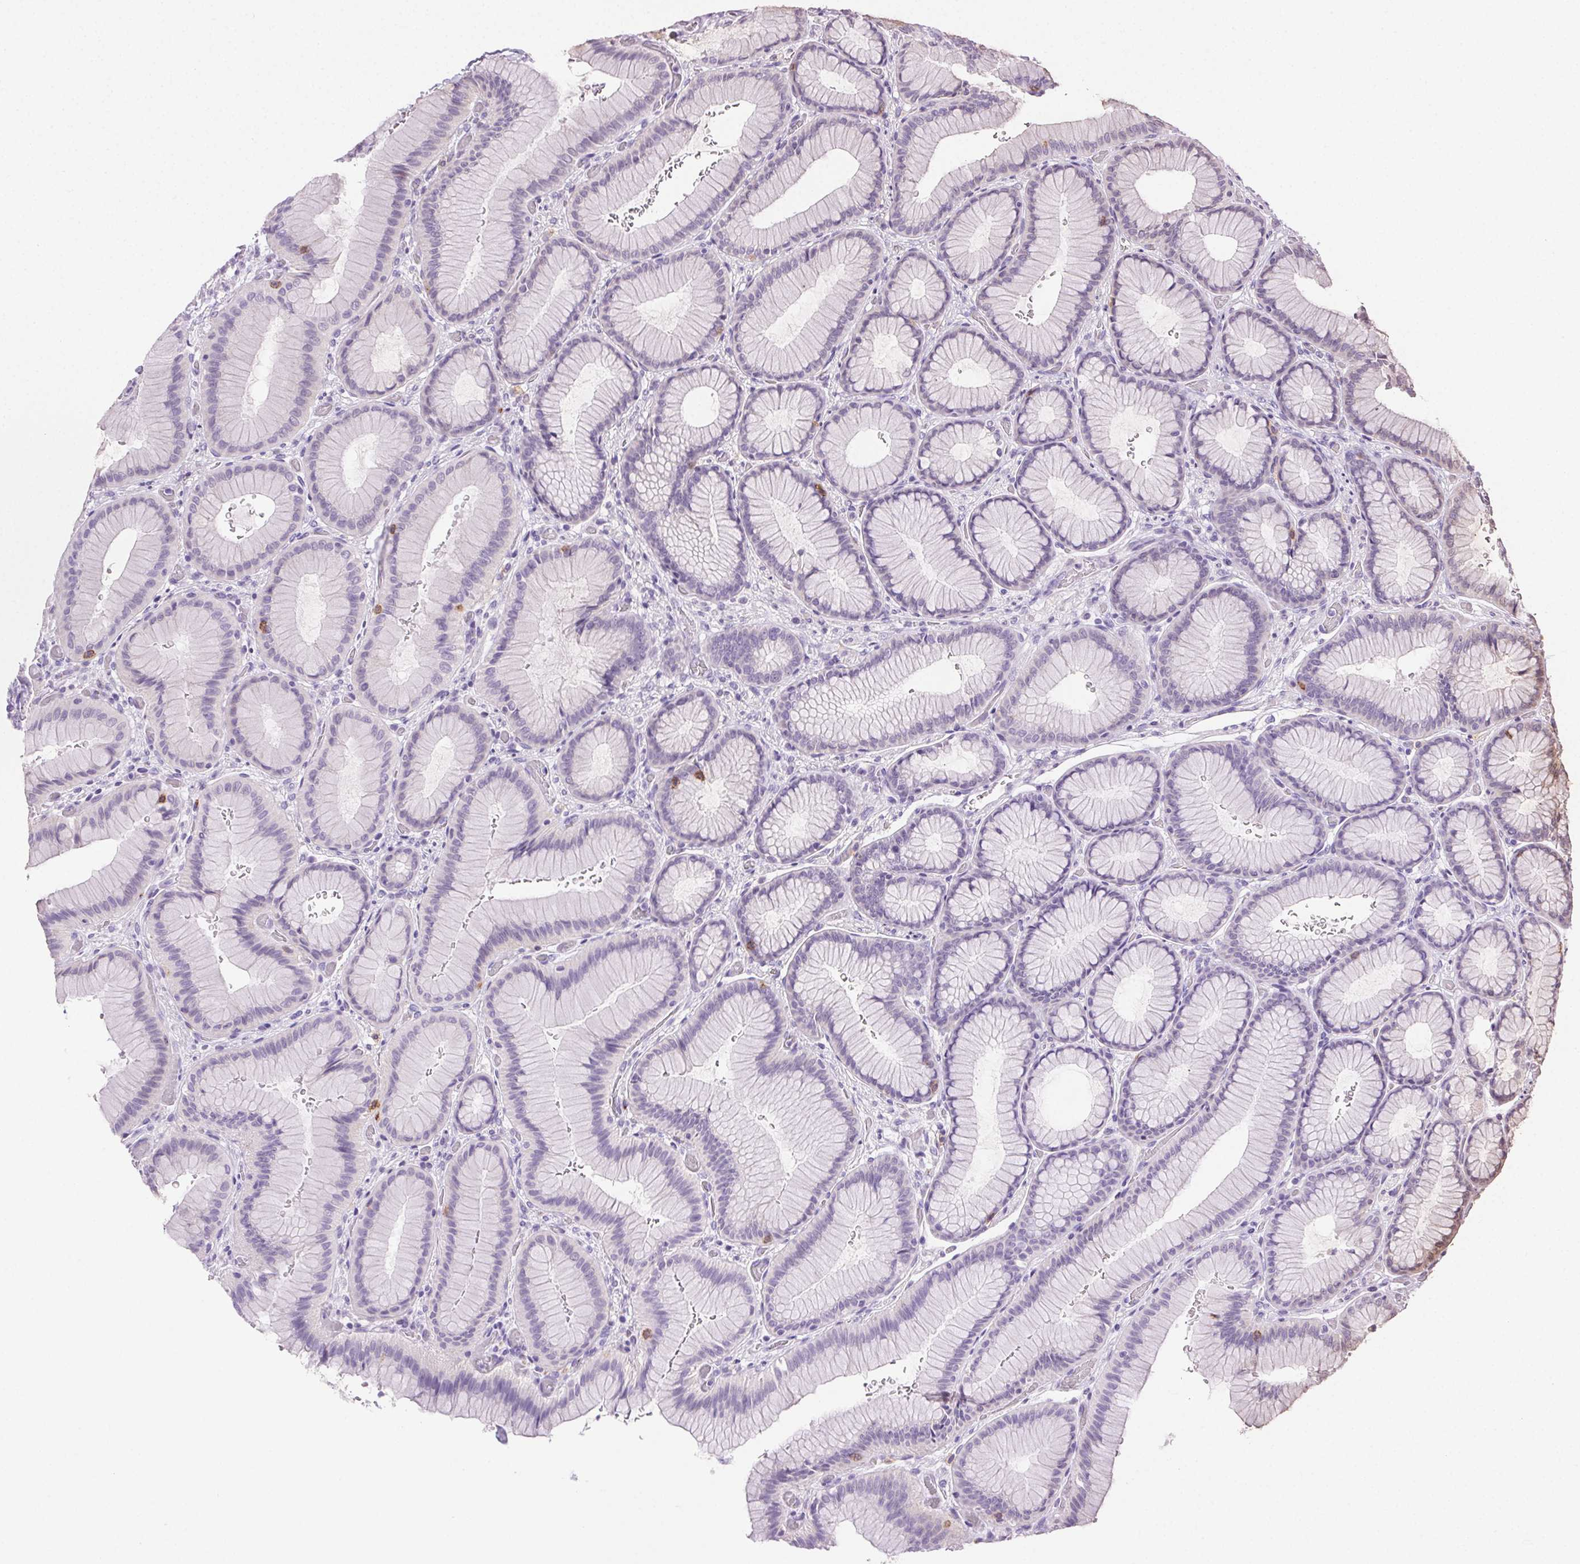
{"staining": {"intensity": "moderate", "quantity": "<25%", "location": "cytoplasmic/membranous,nuclear"}, "tissue": "stomach", "cell_type": "Glandular cells", "image_type": "normal", "snomed": [{"axis": "morphology", "description": "Normal tissue, NOS"}, {"axis": "morphology", "description": "Adenocarcinoma, NOS"}, {"axis": "morphology", "description": "Adenocarcinoma, High grade"}, {"axis": "topography", "description": "Stomach, upper"}, {"axis": "topography", "description": "Stomach"}], "caption": "Moderate cytoplasmic/membranous,nuclear staining is seen in approximately <25% of glandular cells in unremarkable stomach. (DAB = brown stain, brightfield microscopy at high magnification).", "gene": "AKAP5", "patient": {"sex": "female", "age": 65}}